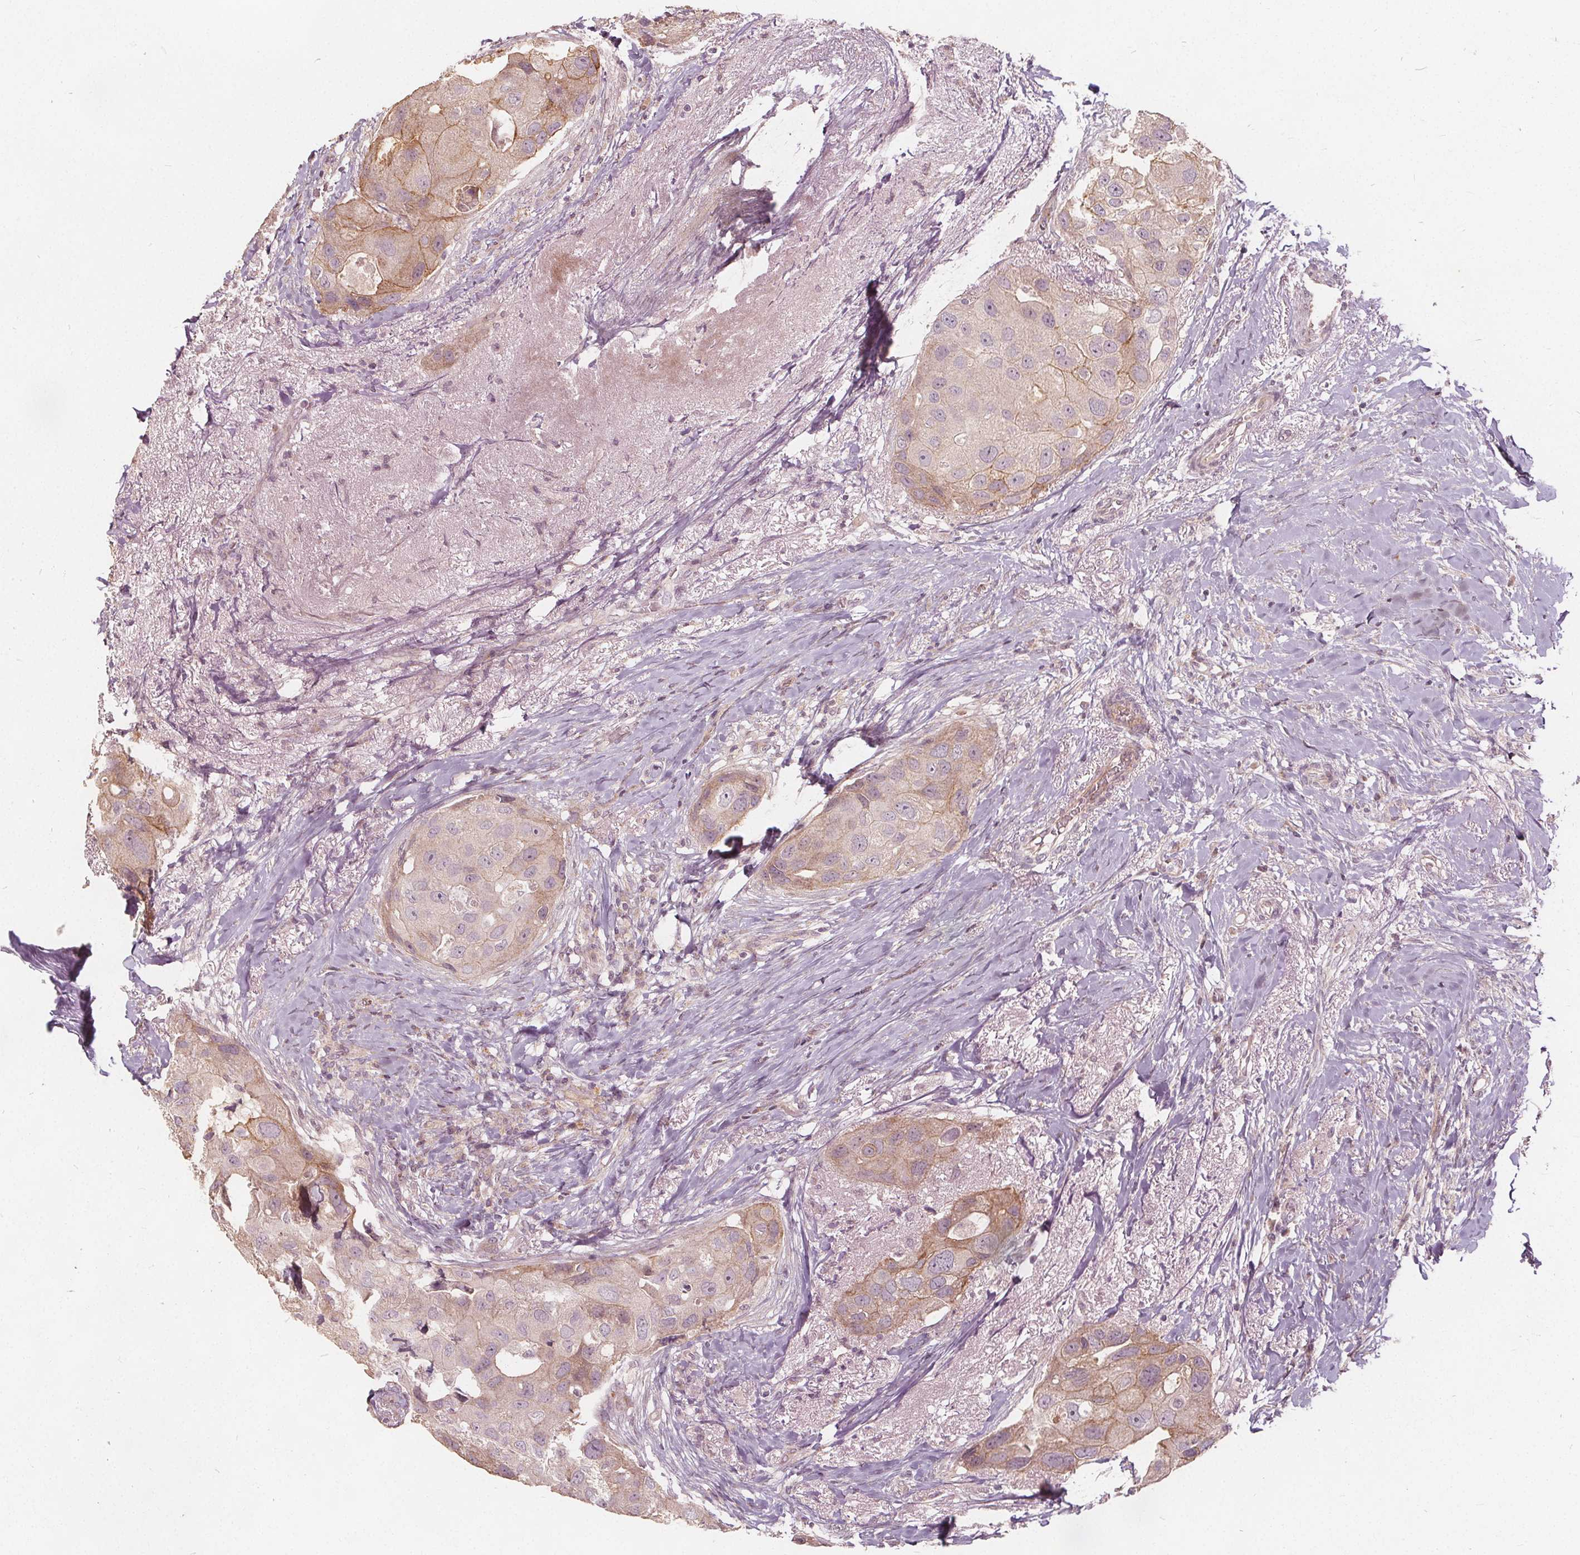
{"staining": {"intensity": "weak", "quantity": "25%-75%", "location": "cytoplasmic/membranous"}, "tissue": "breast cancer", "cell_type": "Tumor cells", "image_type": "cancer", "snomed": [{"axis": "morphology", "description": "Duct carcinoma"}, {"axis": "topography", "description": "Breast"}], "caption": "Immunohistochemical staining of human breast intraductal carcinoma shows low levels of weak cytoplasmic/membranous expression in approximately 25%-75% of tumor cells. The protein is stained brown, and the nuclei are stained in blue (DAB (3,3'-diaminobenzidine) IHC with brightfield microscopy, high magnification).", "gene": "PTPRT", "patient": {"sex": "female", "age": 43}}